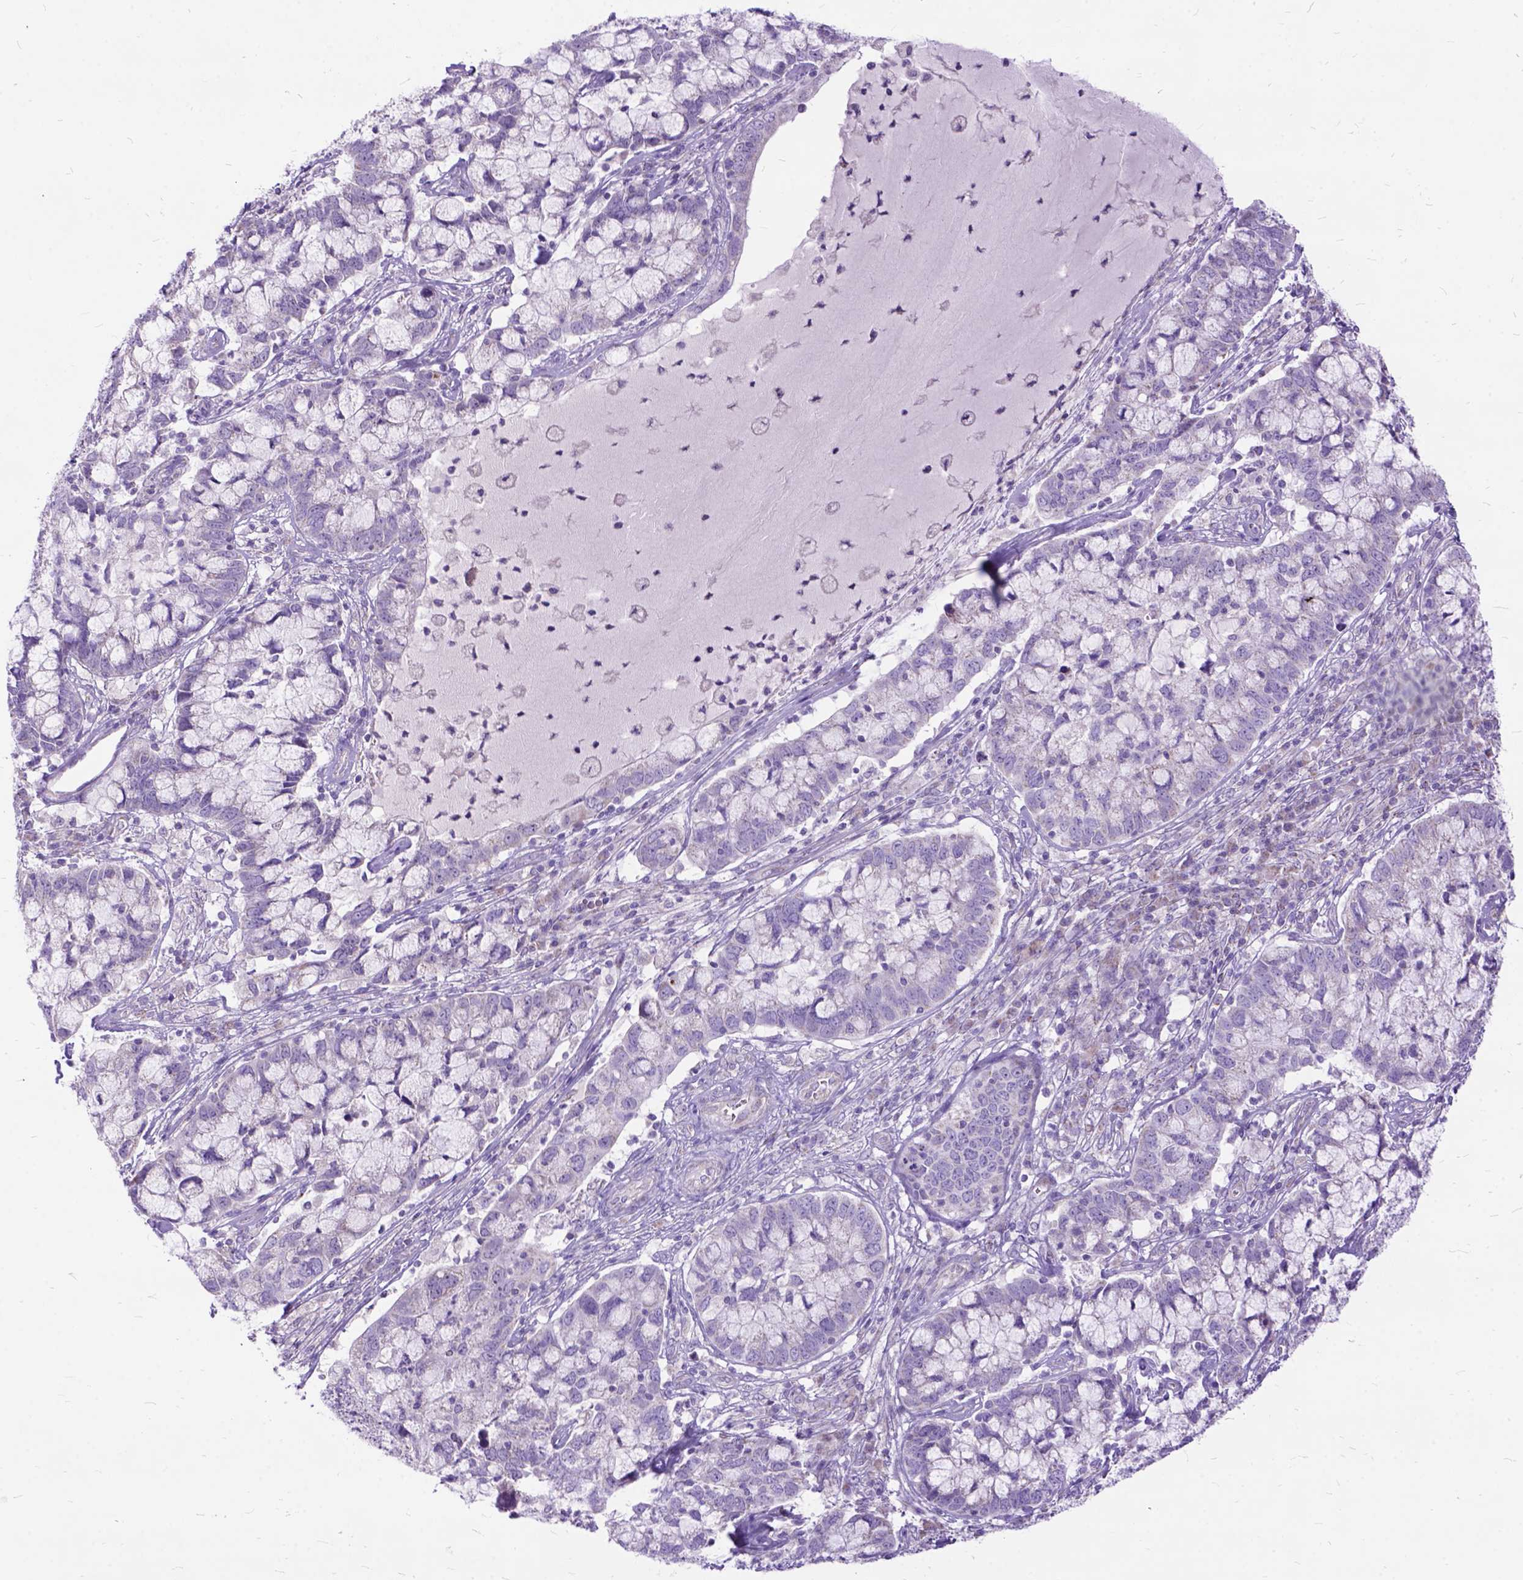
{"staining": {"intensity": "negative", "quantity": "none", "location": "none"}, "tissue": "cervical cancer", "cell_type": "Tumor cells", "image_type": "cancer", "snomed": [{"axis": "morphology", "description": "Adenocarcinoma, NOS"}, {"axis": "topography", "description": "Cervix"}], "caption": "Protein analysis of cervical adenocarcinoma shows no significant positivity in tumor cells.", "gene": "CTAG2", "patient": {"sex": "female", "age": 40}}